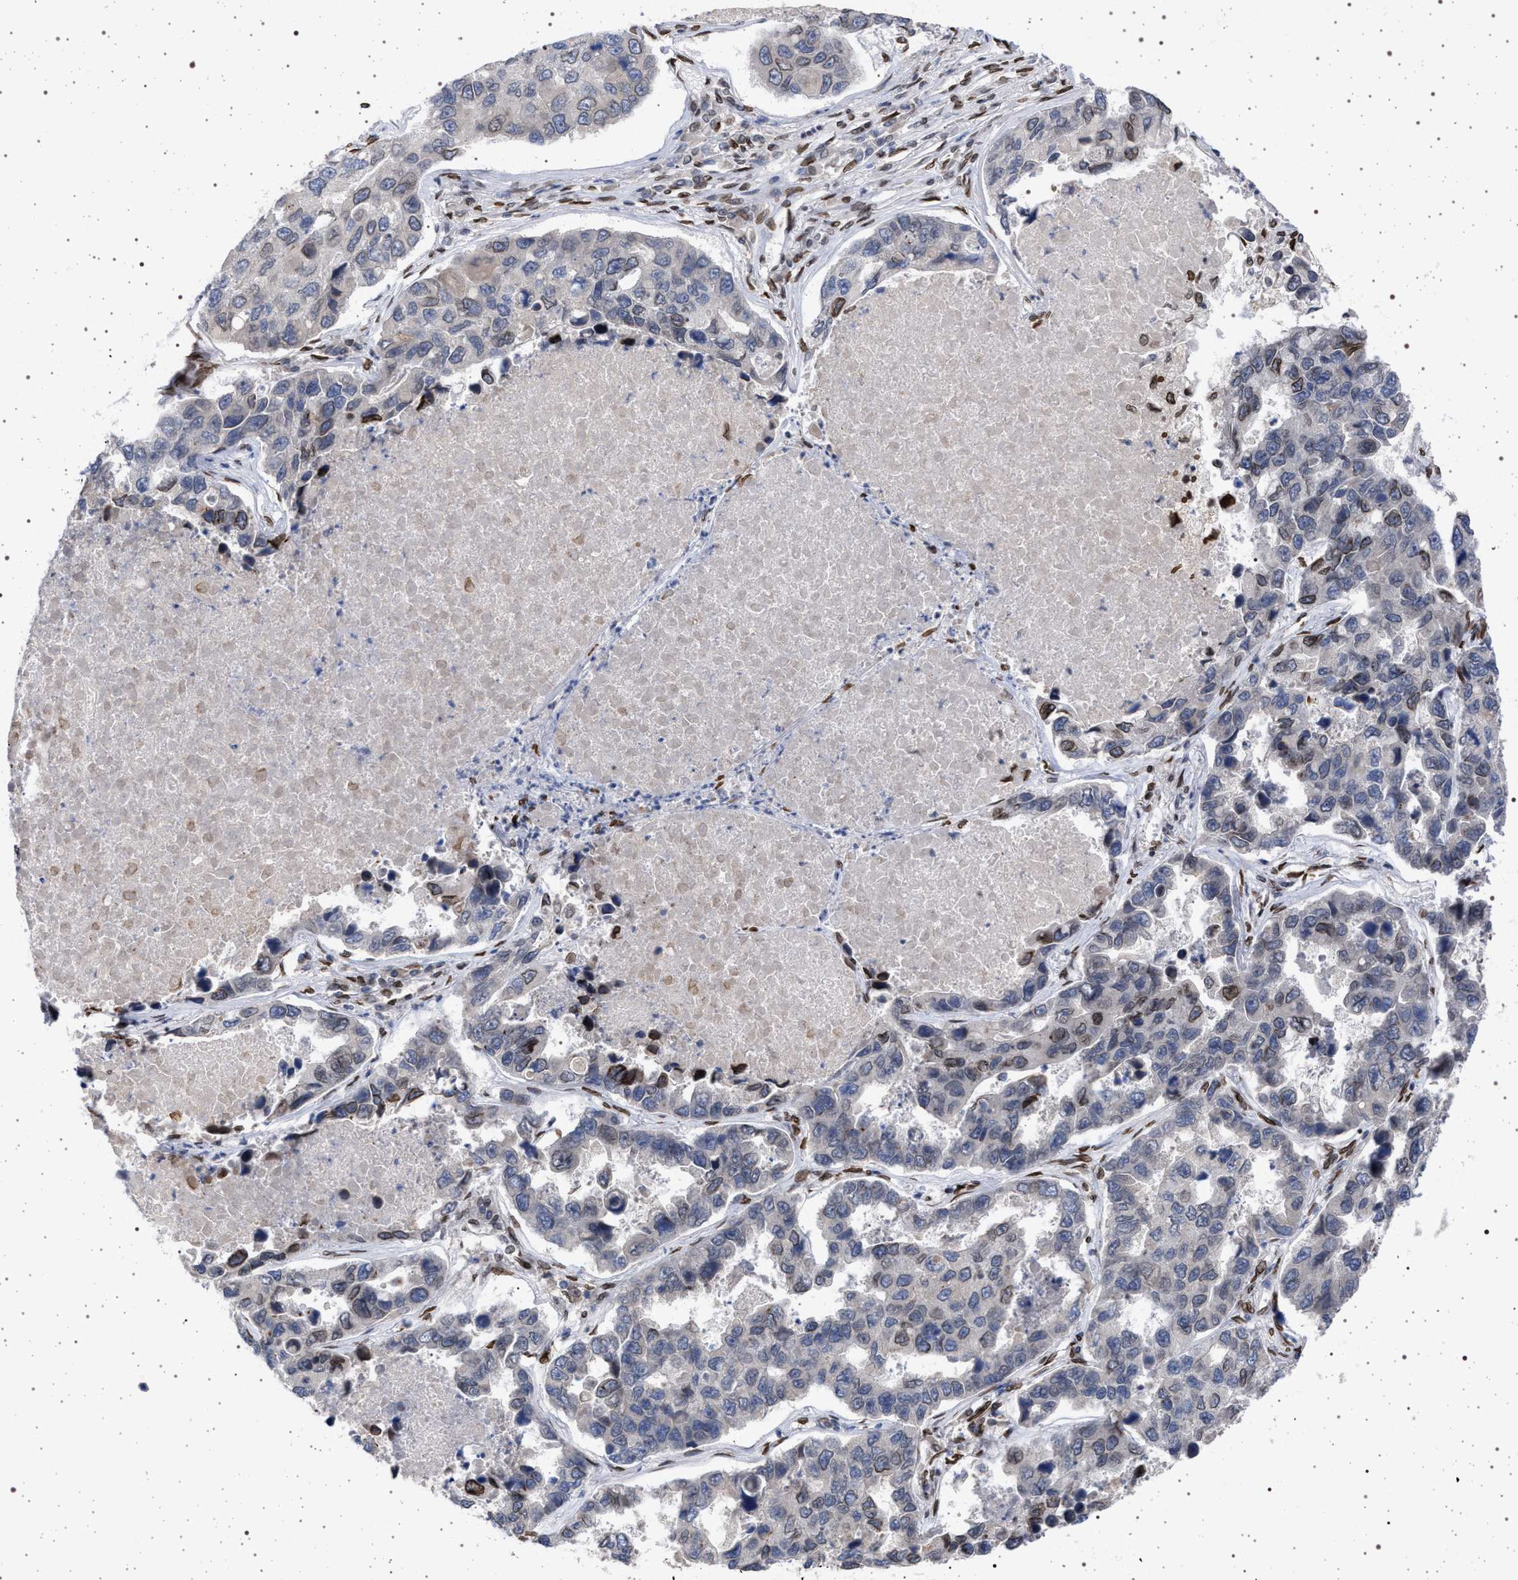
{"staining": {"intensity": "moderate", "quantity": "<25%", "location": "cytoplasmic/membranous,nuclear"}, "tissue": "lung cancer", "cell_type": "Tumor cells", "image_type": "cancer", "snomed": [{"axis": "morphology", "description": "Adenocarcinoma, NOS"}, {"axis": "topography", "description": "Lung"}], "caption": "Adenocarcinoma (lung) stained with a brown dye shows moderate cytoplasmic/membranous and nuclear positive positivity in approximately <25% of tumor cells.", "gene": "ING2", "patient": {"sex": "male", "age": 64}}